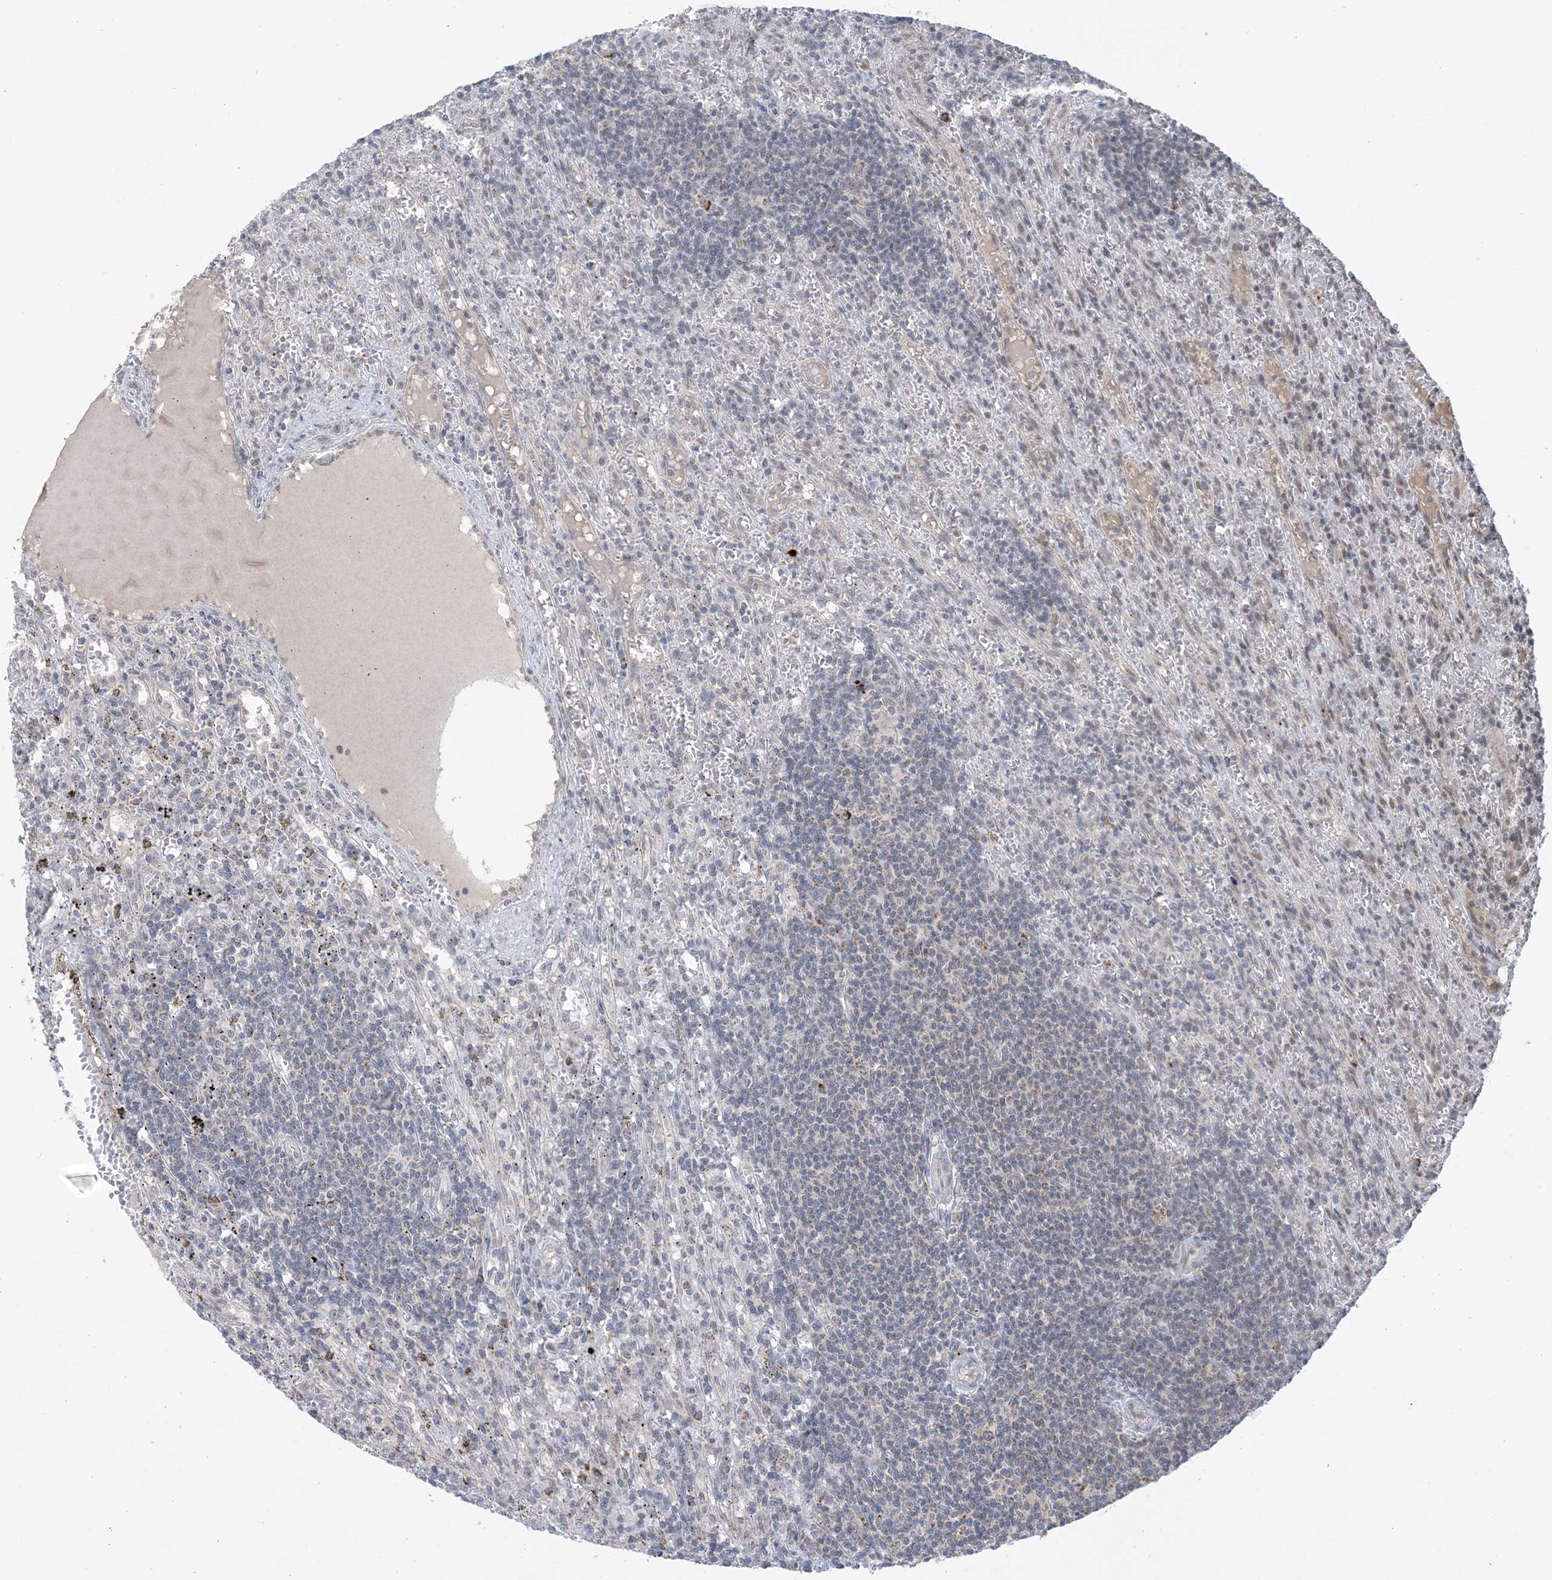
{"staining": {"intensity": "negative", "quantity": "none", "location": "none"}, "tissue": "lymphoma", "cell_type": "Tumor cells", "image_type": "cancer", "snomed": [{"axis": "morphology", "description": "Malignant lymphoma, non-Hodgkin's type, Low grade"}, {"axis": "topography", "description": "Spleen"}], "caption": "Tumor cells show no significant protein positivity in lymphoma.", "gene": "TRMT10C", "patient": {"sex": "male", "age": 76}}